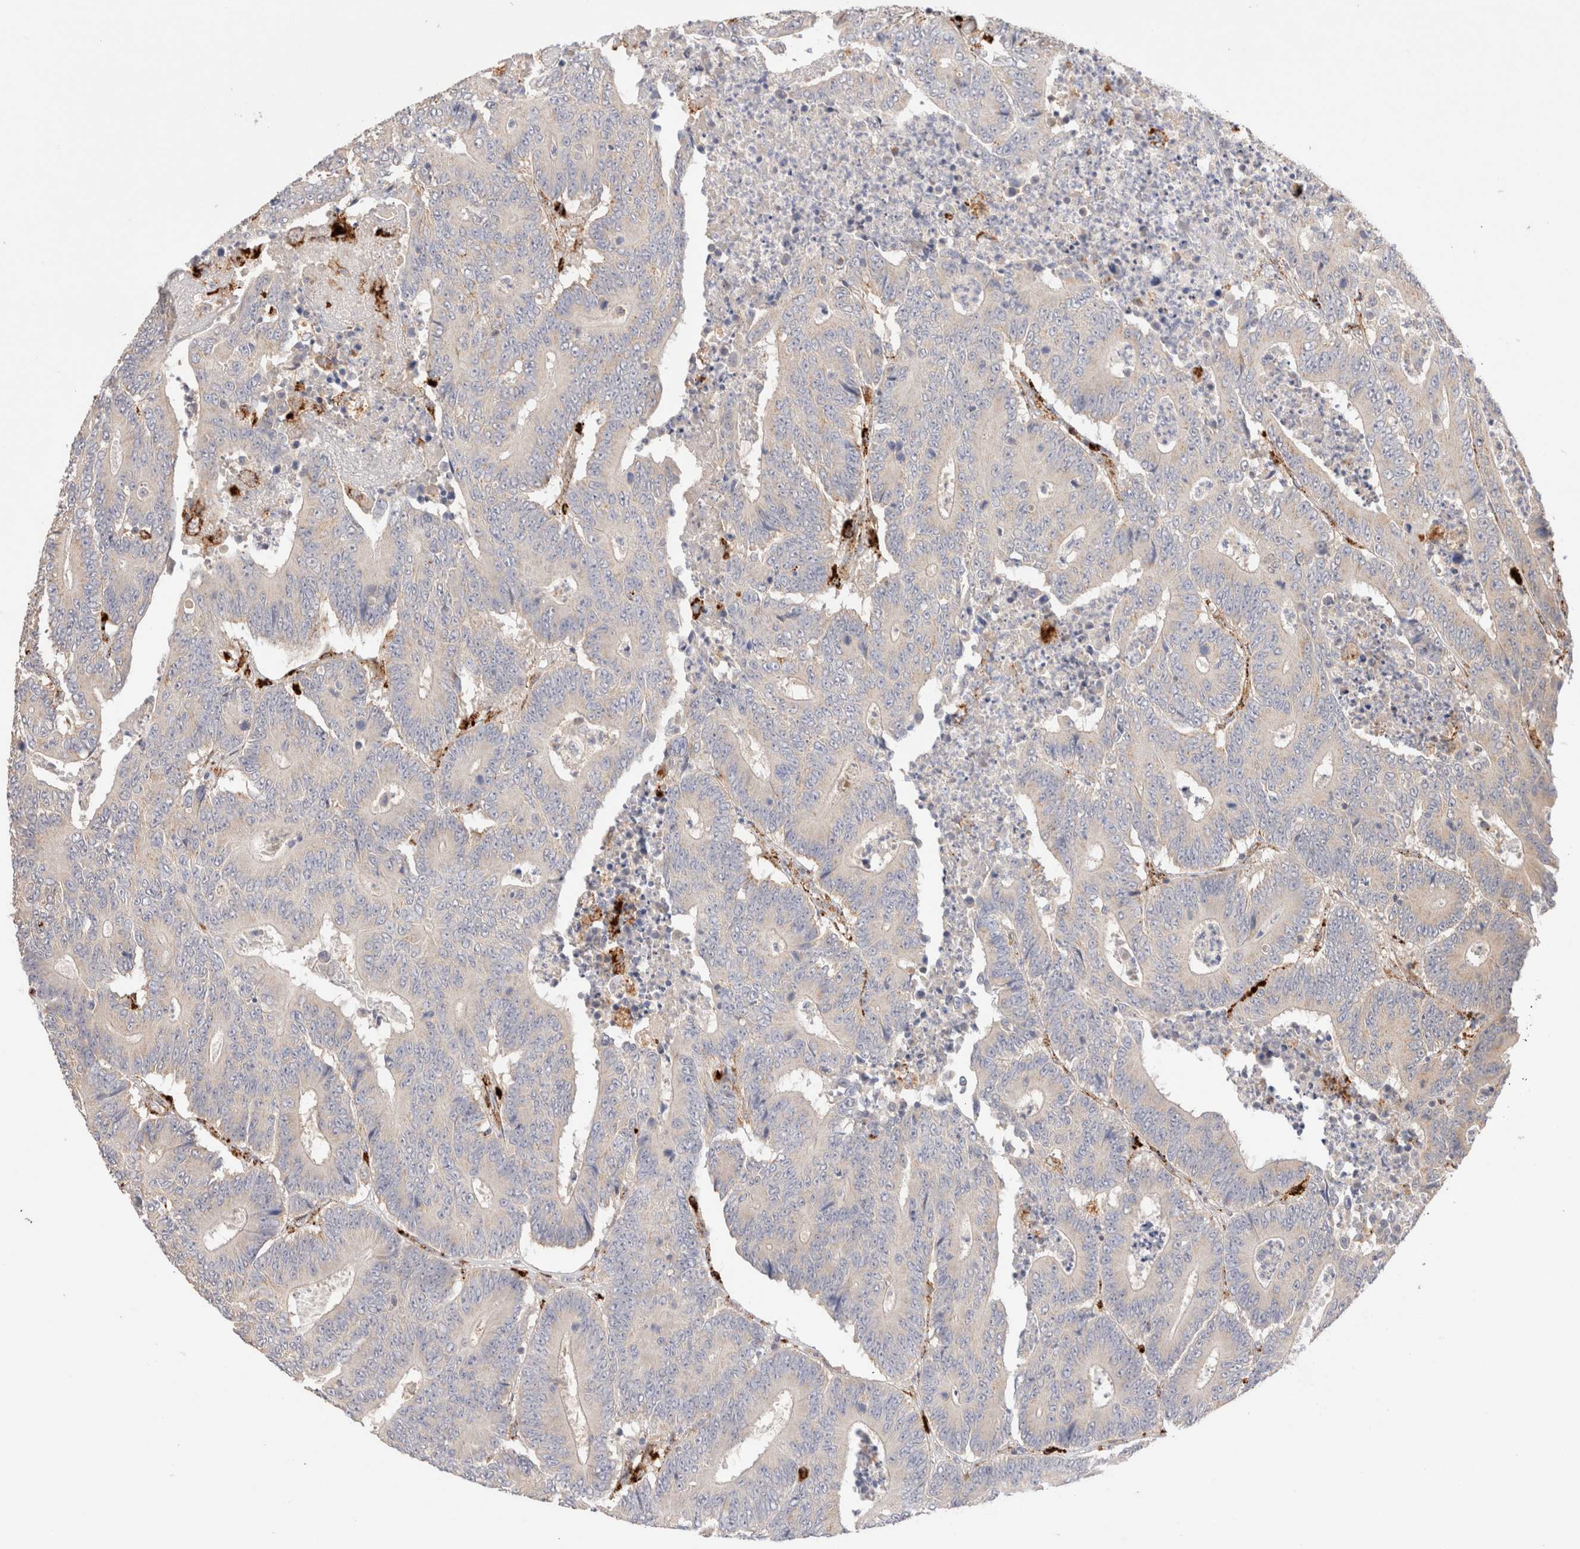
{"staining": {"intensity": "negative", "quantity": "none", "location": "none"}, "tissue": "colorectal cancer", "cell_type": "Tumor cells", "image_type": "cancer", "snomed": [{"axis": "morphology", "description": "Adenocarcinoma, NOS"}, {"axis": "topography", "description": "Colon"}], "caption": "Tumor cells show no significant protein positivity in colorectal cancer. (DAB (3,3'-diaminobenzidine) immunohistochemistry visualized using brightfield microscopy, high magnification).", "gene": "RABEPK", "patient": {"sex": "male", "age": 83}}